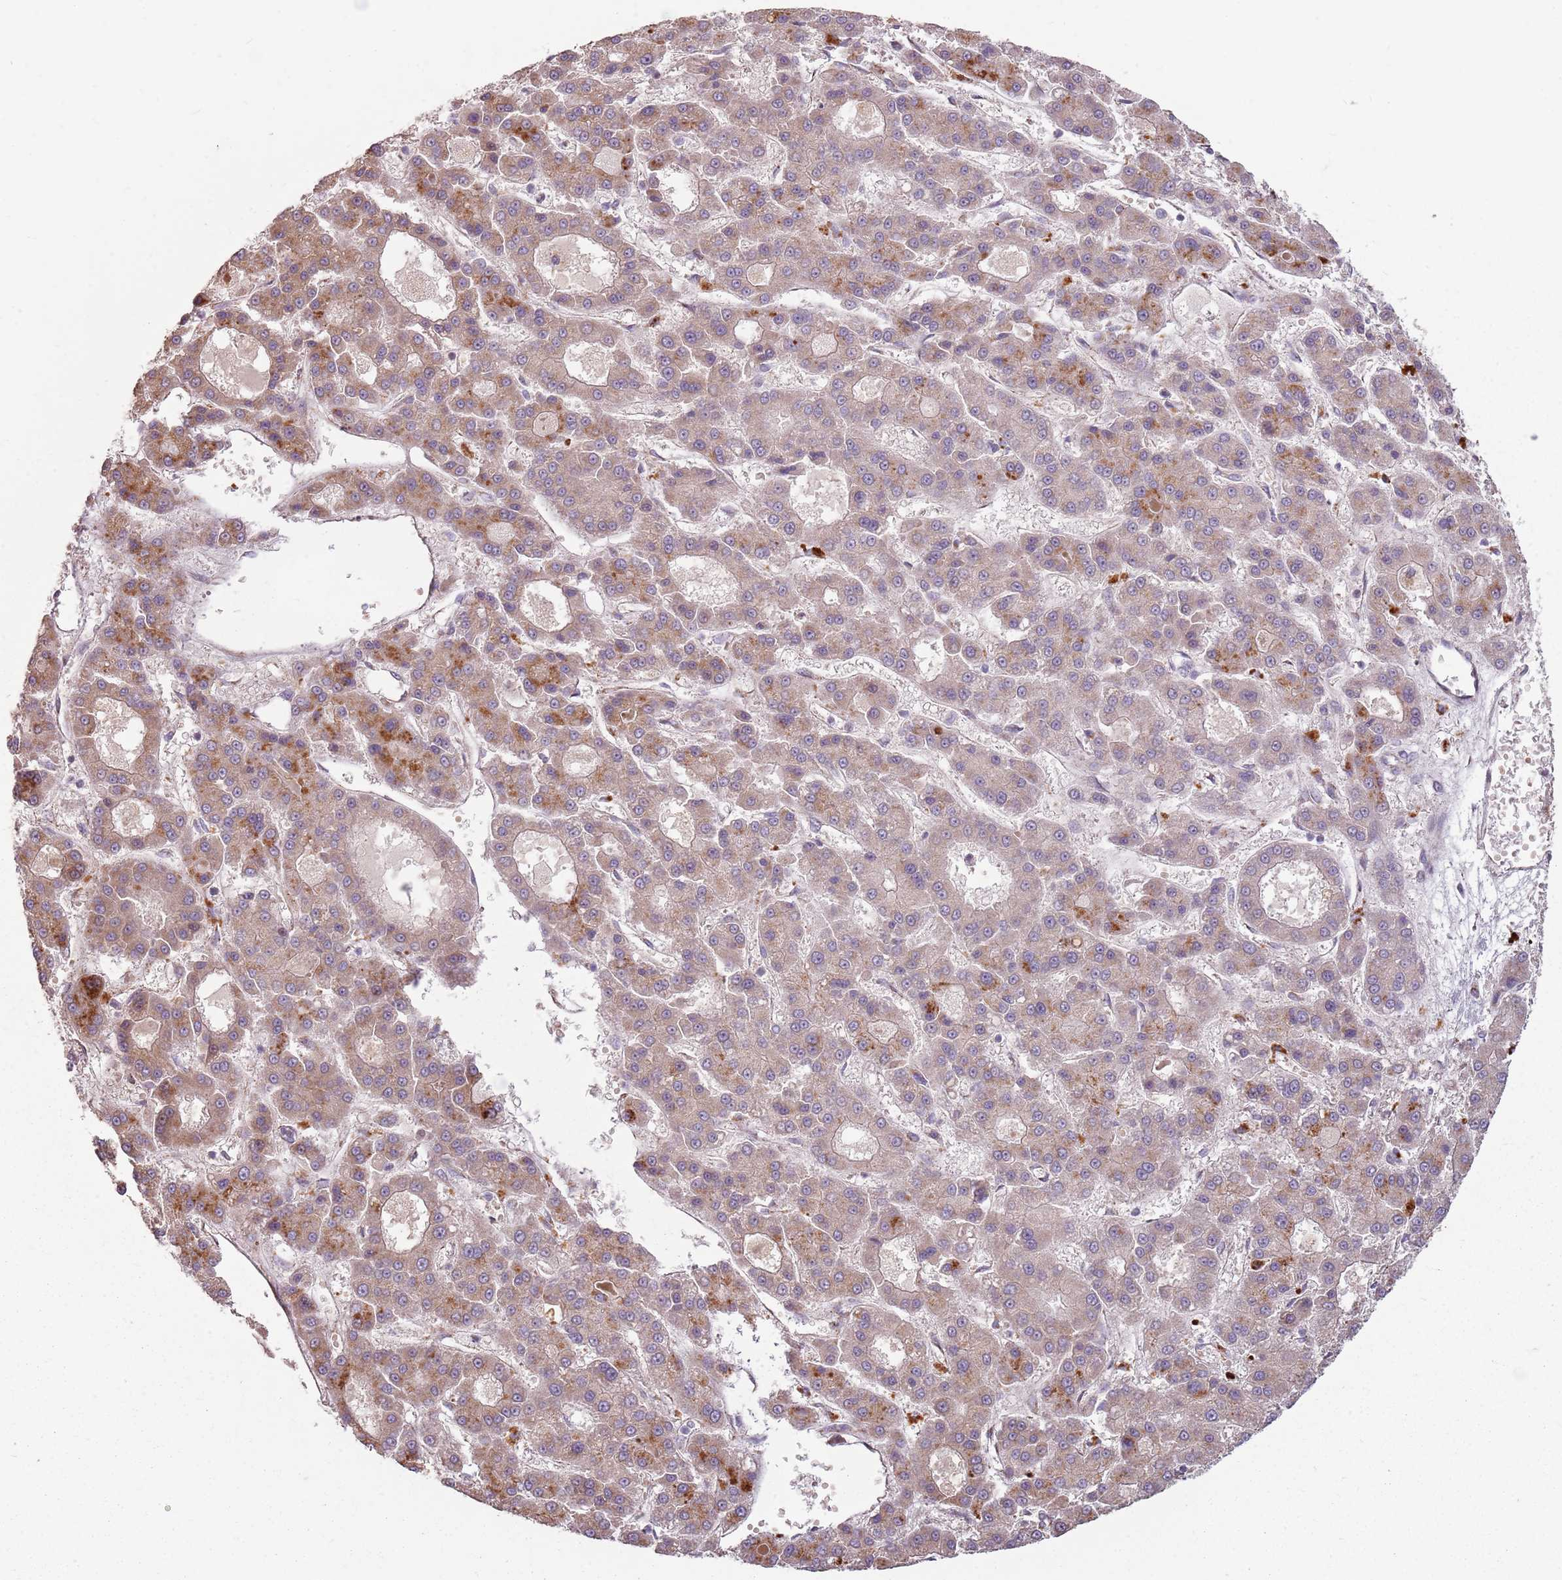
{"staining": {"intensity": "moderate", "quantity": ">75%", "location": "cytoplasmic/membranous"}, "tissue": "liver cancer", "cell_type": "Tumor cells", "image_type": "cancer", "snomed": [{"axis": "morphology", "description": "Carcinoma, Hepatocellular, NOS"}, {"axis": "topography", "description": "Liver"}], "caption": "There is medium levels of moderate cytoplasmic/membranous staining in tumor cells of liver hepatocellular carcinoma, as demonstrated by immunohistochemical staining (brown color).", "gene": "ZNF530", "patient": {"sex": "male", "age": 70}}